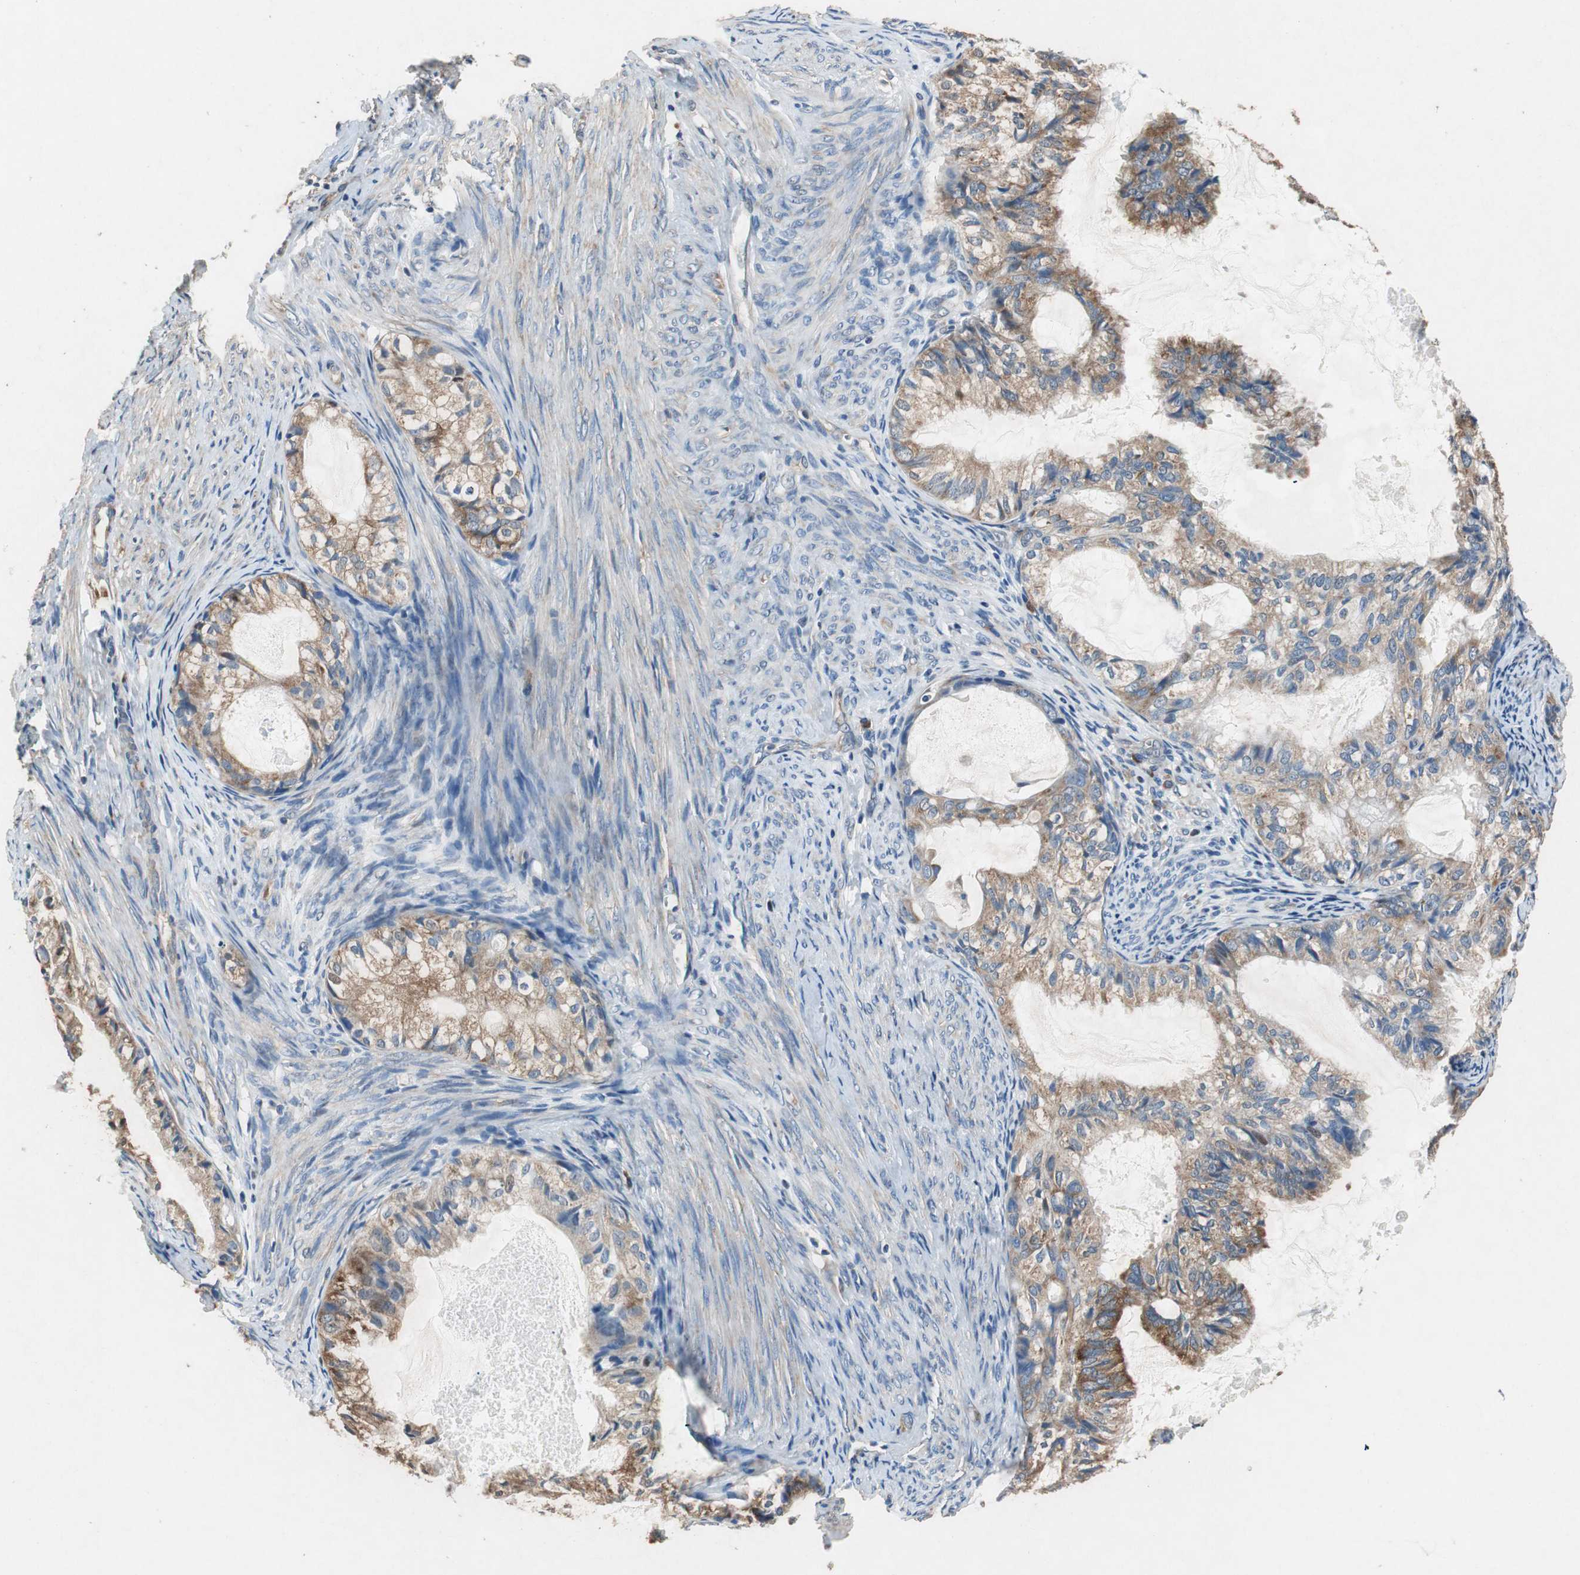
{"staining": {"intensity": "moderate", "quantity": ">75%", "location": "cytoplasmic/membranous"}, "tissue": "cervical cancer", "cell_type": "Tumor cells", "image_type": "cancer", "snomed": [{"axis": "morphology", "description": "Normal tissue, NOS"}, {"axis": "morphology", "description": "Adenocarcinoma, NOS"}, {"axis": "topography", "description": "Cervix"}, {"axis": "topography", "description": "Endometrium"}], "caption": "IHC of human cervical adenocarcinoma demonstrates medium levels of moderate cytoplasmic/membranous staining in about >75% of tumor cells.", "gene": "RPL35", "patient": {"sex": "female", "age": 86}}